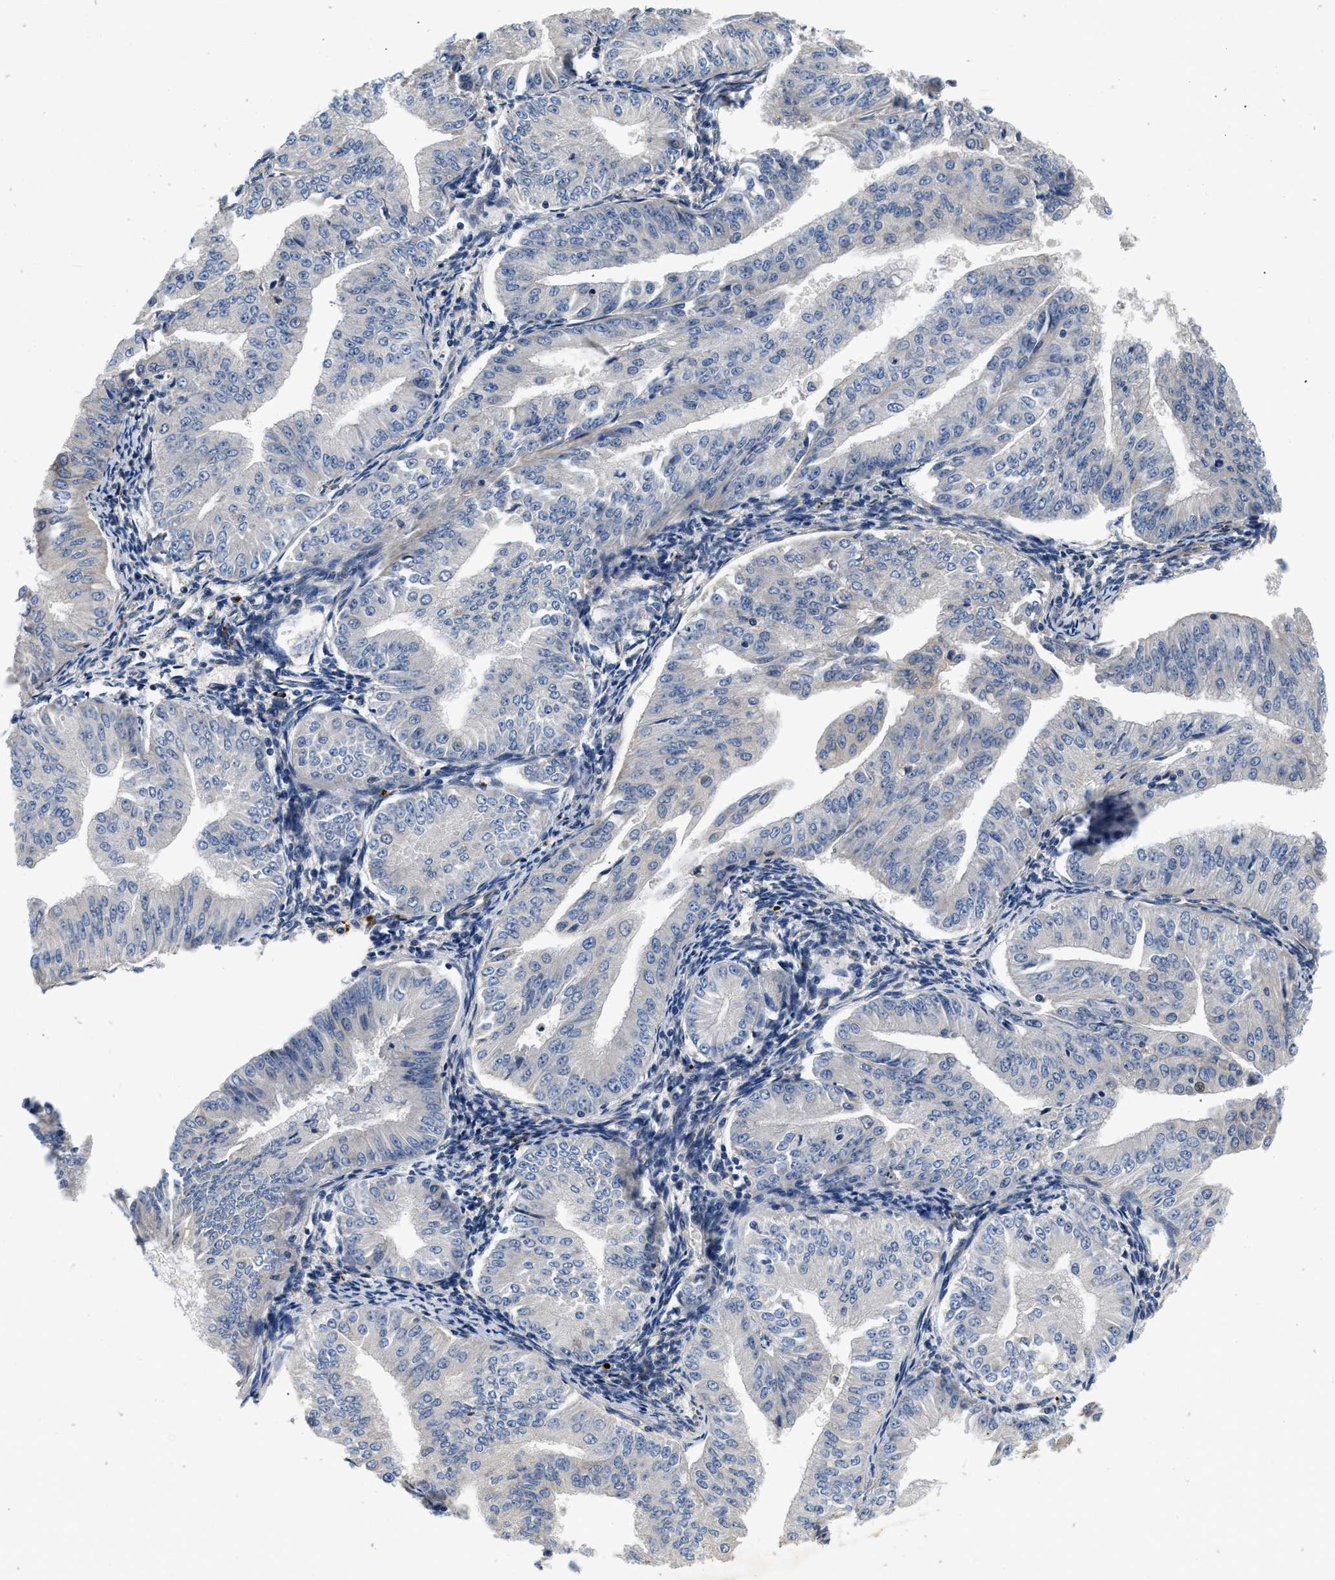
{"staining": {"intensity": "negative", "quantity": "none", "location": "none"}, "tissue": "endometrial cancer", "cell_type": "Tumor cells", "image_type": "cancer", "snomed": [{"axis": "morphology", "description": "Normal tissue, NOS"}, {"axis": "morphology", "description": "Adenocarcinoma, NOS"}, {"axis": "topography", "description": "Endometrium"}], "caption": "Endometrial cancer was stained to show a protein in brown. There is no significant staining in tumor cells. Brightfield microscopy of immunohistochemistry (IHC) stained with DAB (brown) and hematoxylin (blue), captured at high magnification.", "gene": "NME6", "patient": {"sex": "female", "age": 53}}